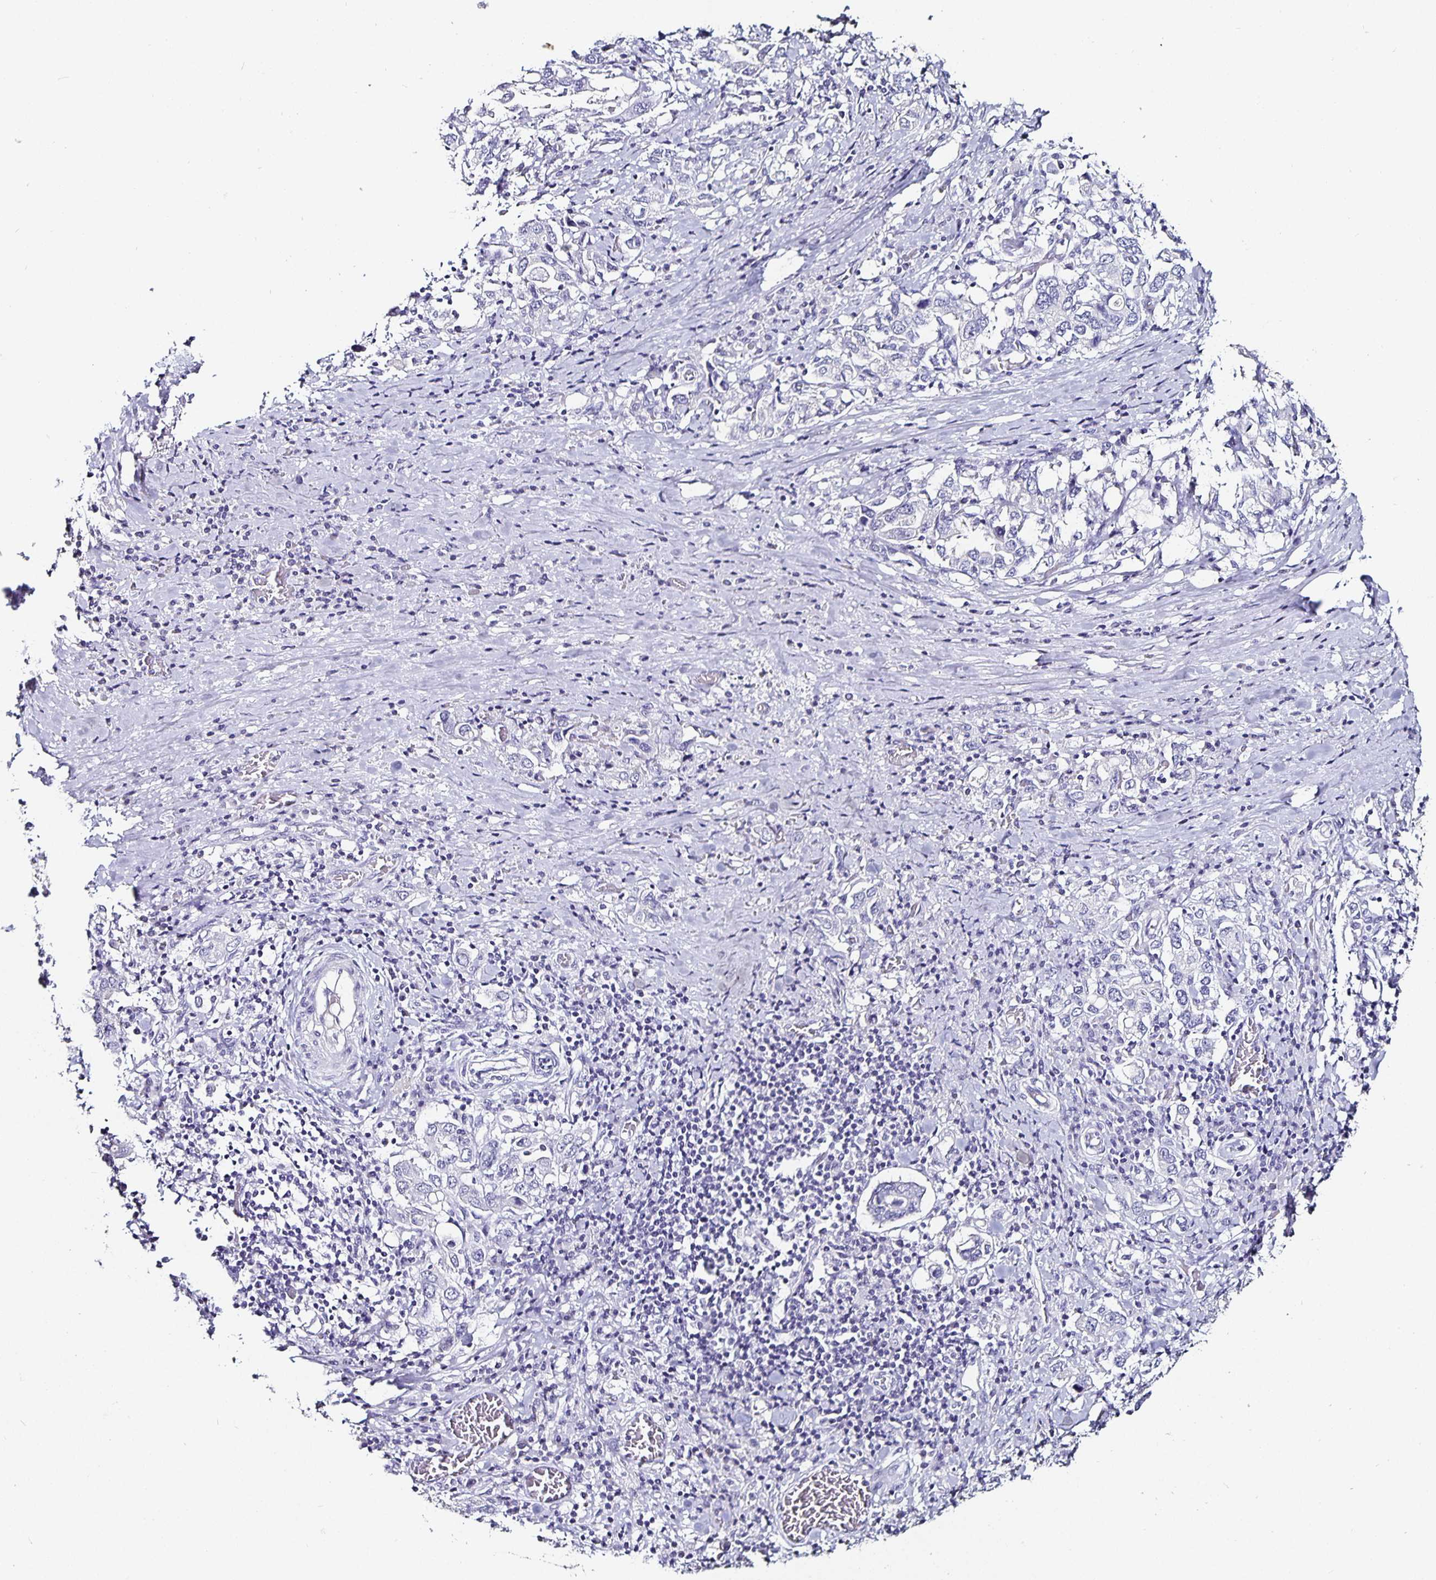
{"staining": {"intensity": "negative", "quantity": "none", "location": "none"}, "tissue": "stomach cancer", "cell_type": "Tumor cells", "image_type": "cancer", "snomed": [{"axis": "morphology", "description": "Adenocarcinoma, NOS"}, {"axis": "topography", "description": "Stomach, upper"}, {"axis": "topography", "description": "Stomach"}], "caption": "This is a photomicrograph of immunohistochemistry (IHC) staining of stomach adenocarcinoma, which shows no staining in tumor cells.", "gene": "CHGA", "patient": {"sex": "male", "age": 62}}